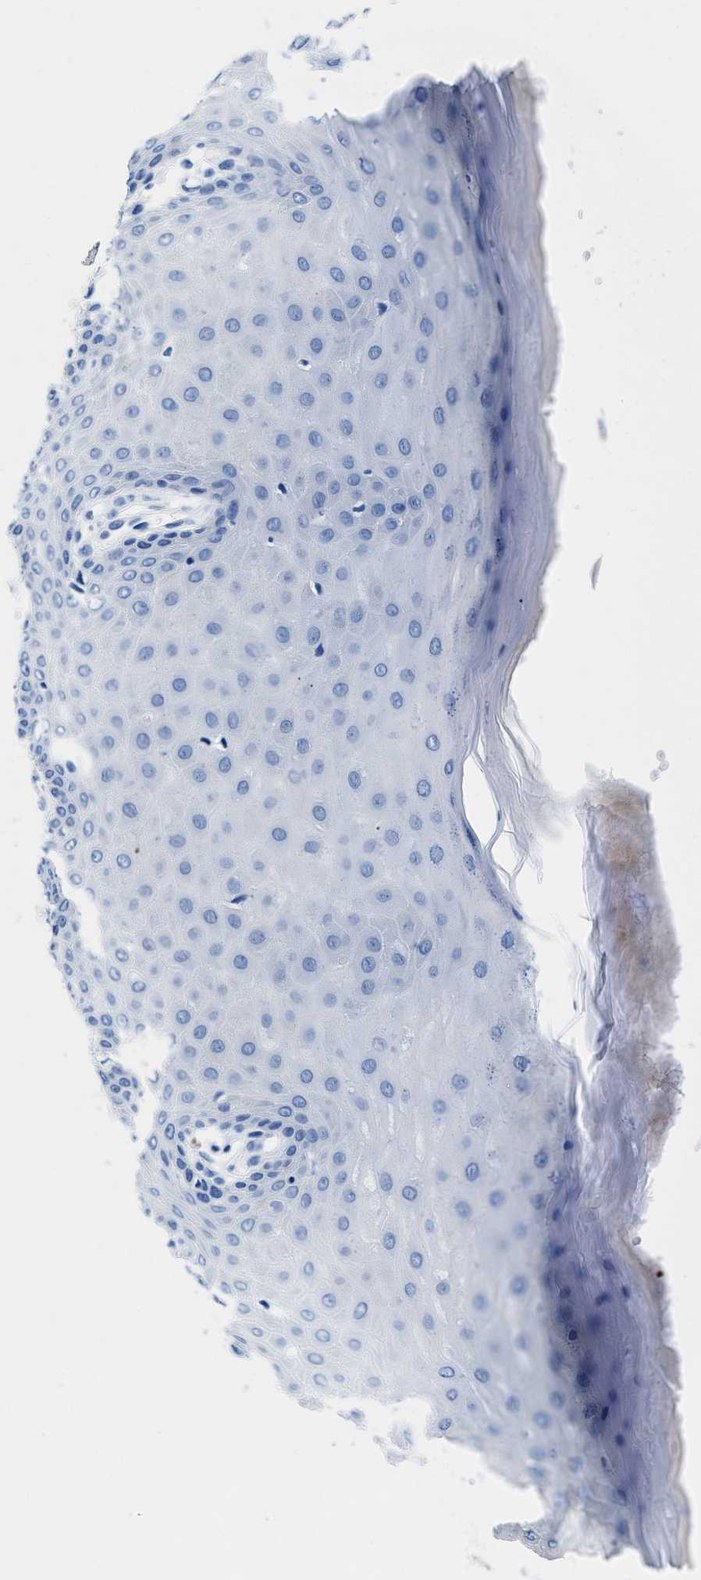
{"staining": {"intensity": "negative", "quantity": "none", "location": "none"}, "tissue": "cervix", "cell_type": "Squamous epithelial cells", "image_type": "normal", "snomed": [{"axis": "morphology", "description": "Normal tissue, NOS"}, {"axis": "topography", "description": "Cervix"}], "caption": "Immunohistochemistry of benign cervix shows no staining in squamous epithelial cells.", "gene": "OR14K1", "patient": {"sex": "female", "age": 55}}